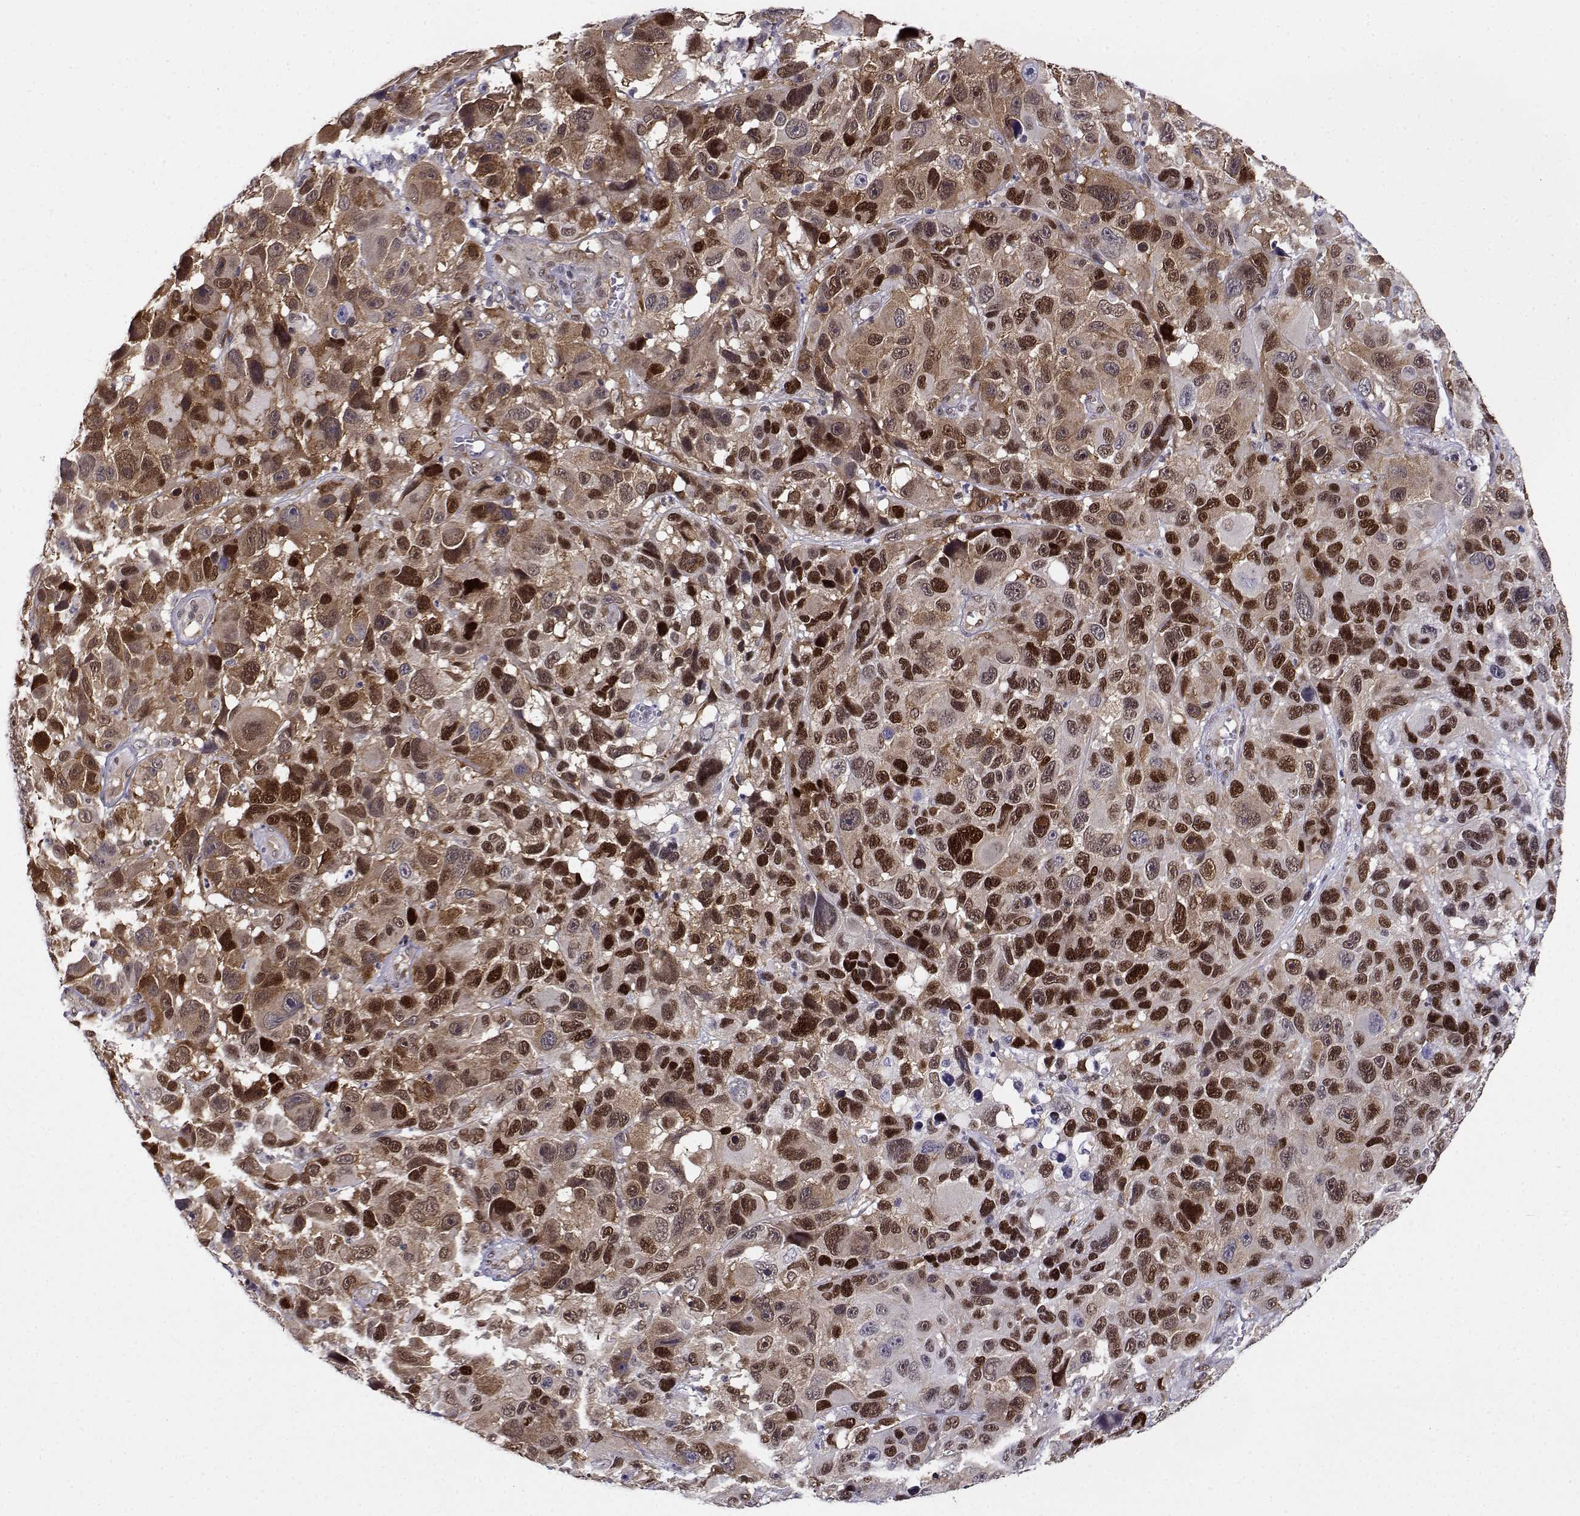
{"staining": {"intensity": "moderate", "quantity": ">75%", "location": "cytoplasmic/membranous,nuclear"}, "tissue": "melanoma", "cell_type": "Tumor cells", "image_type": "cancer", "snomed": [{"axis": "morphology", "description": "Malignant melanoma, NOS"}, {"axis": "topography", "description": "Skin"}], "caption": "Human melanoma stained with a brown dye displays moderate cytoplasmic/membranous and nuclear positive staining in approximately >75% of tumor cells.", "gene": "ERF", "patient": {"sex": "male", "age": 53}}